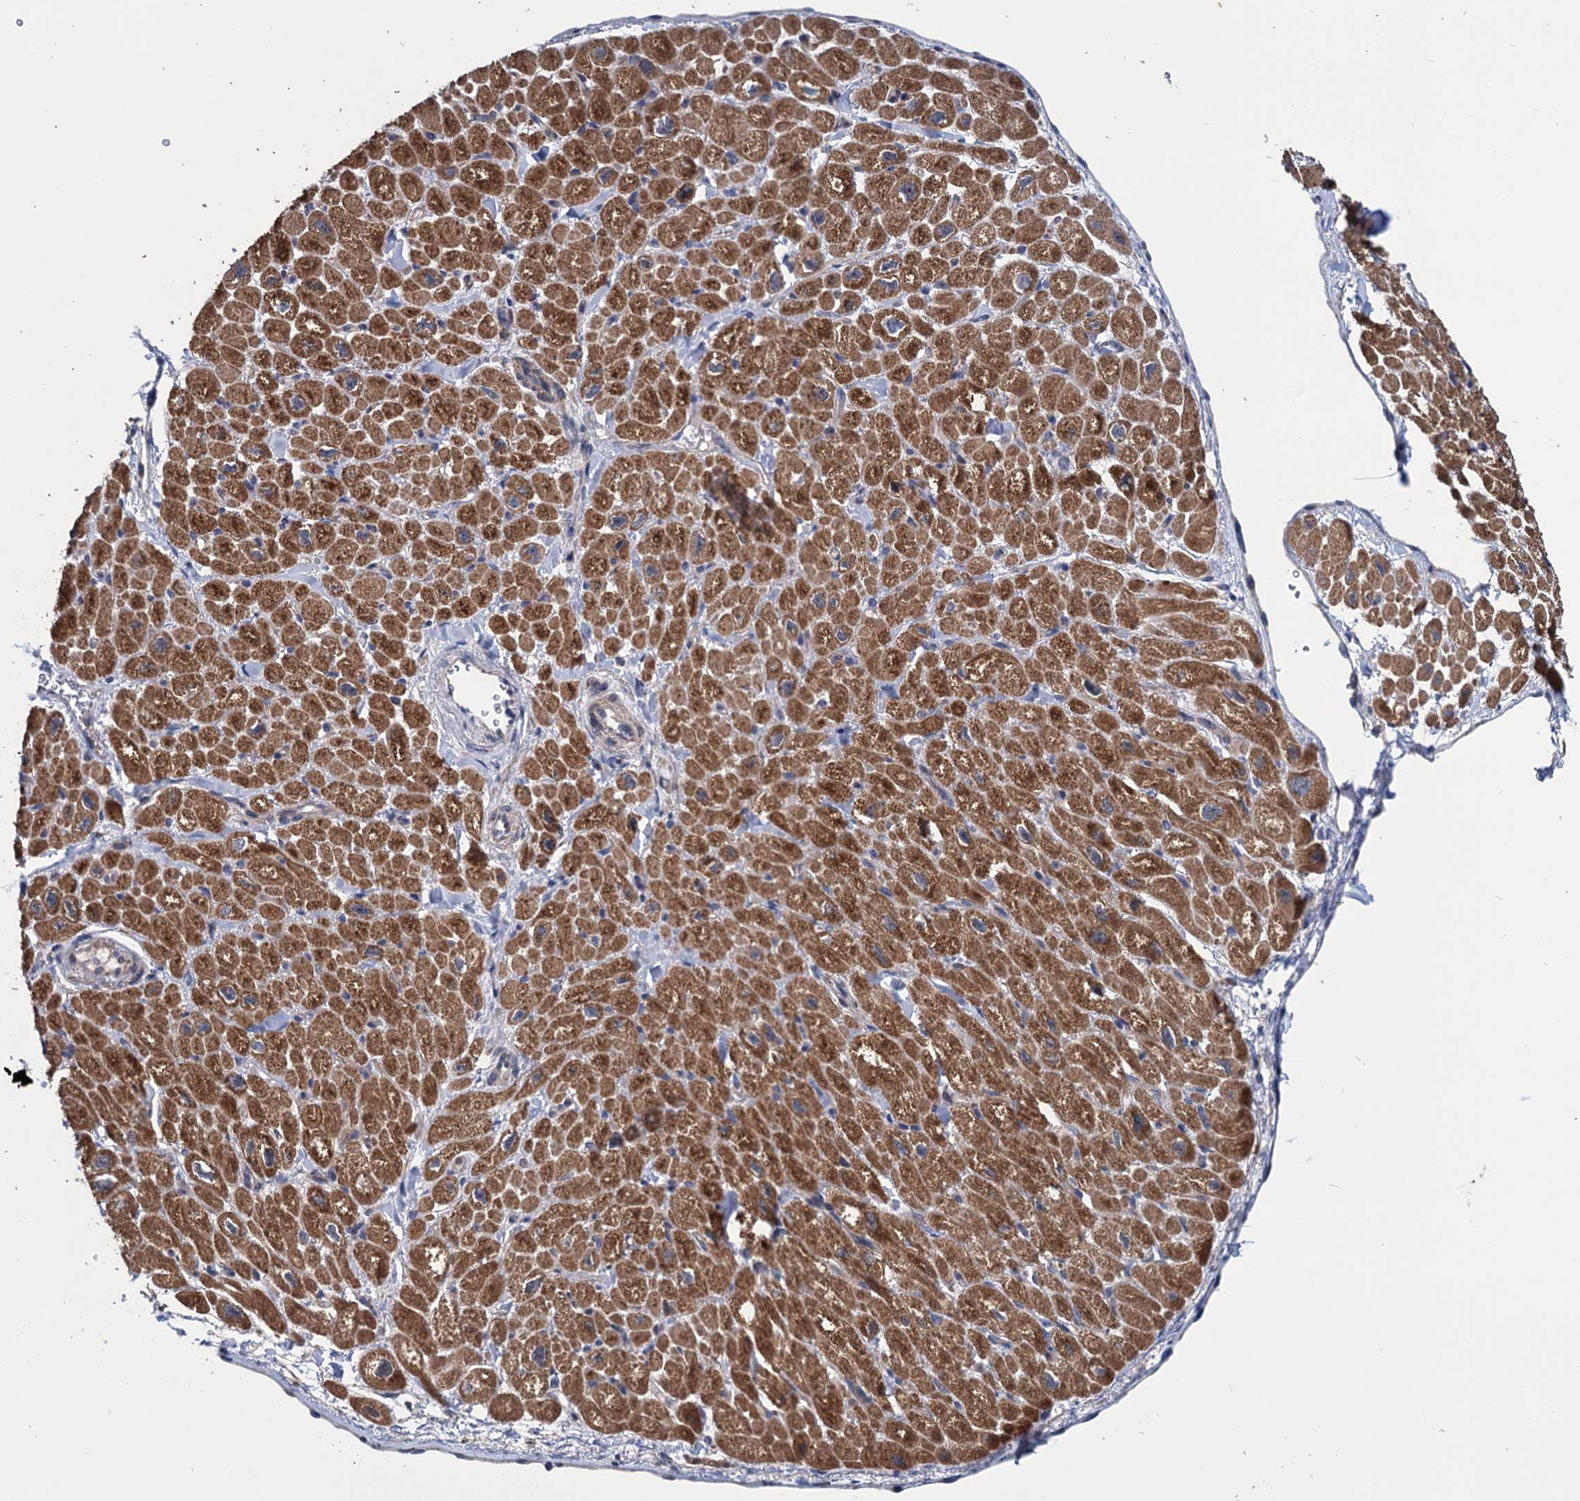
{"staining": {"intensity": "strong", "quantity": ">75%", "location": "cytoplasmic/membranous"}, "tissue": "heart muscle", "cell_type": "Cardiomyocytes", "image_type": "normal", "snomed": [{"axis": "morphology", "description": "Normal tissue, NOS"}, {"axis": "topography", "description": "Heart"}], "caption": "Immunohistochemical staining of normal heart muscle reveals high levels of strong cytoplasmic/membranous staining in approximately >75% of cardiomyocytes.", "gene": "EYA4", "patient": {"sex": "male", "age": 65}}